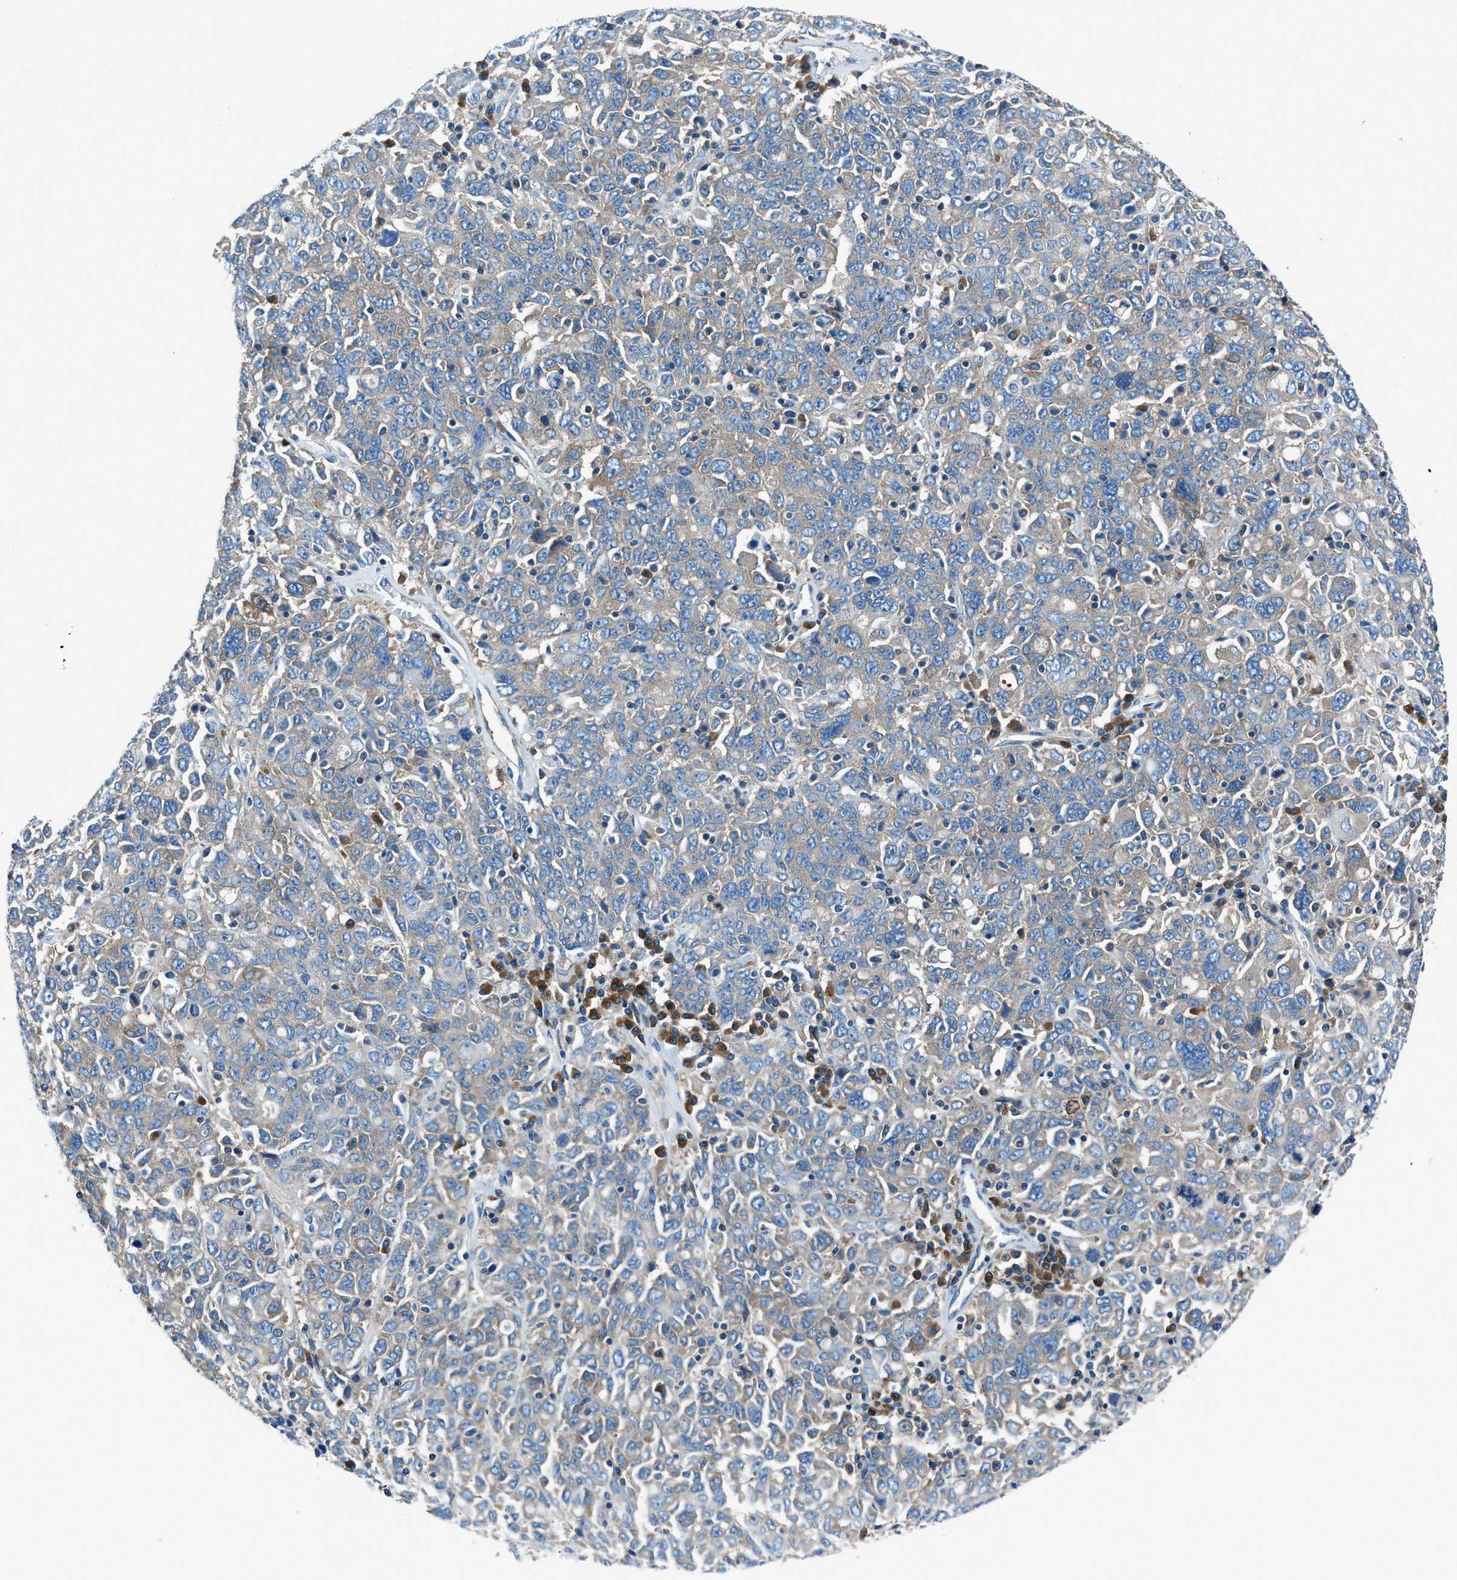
{"staining": {"intensity": "weak", "quantity": "<25%", "location": "cytoplasmic/membranous"}, "tissue": "ovarian cancer", "cell_type": "Tumor cells", "image_type": "cancer", "snomed": [{"axis": "morphology", "description": "Carcinoma, endometroid"}, {"axis": "topography", "description": "Ovary"}], "caption": "Immunohistochemical staining of ovarian cancer displays no significant staining in tumor cells.", "gene": "SARS1", "patient": {"sex": "female", "age": 62}}